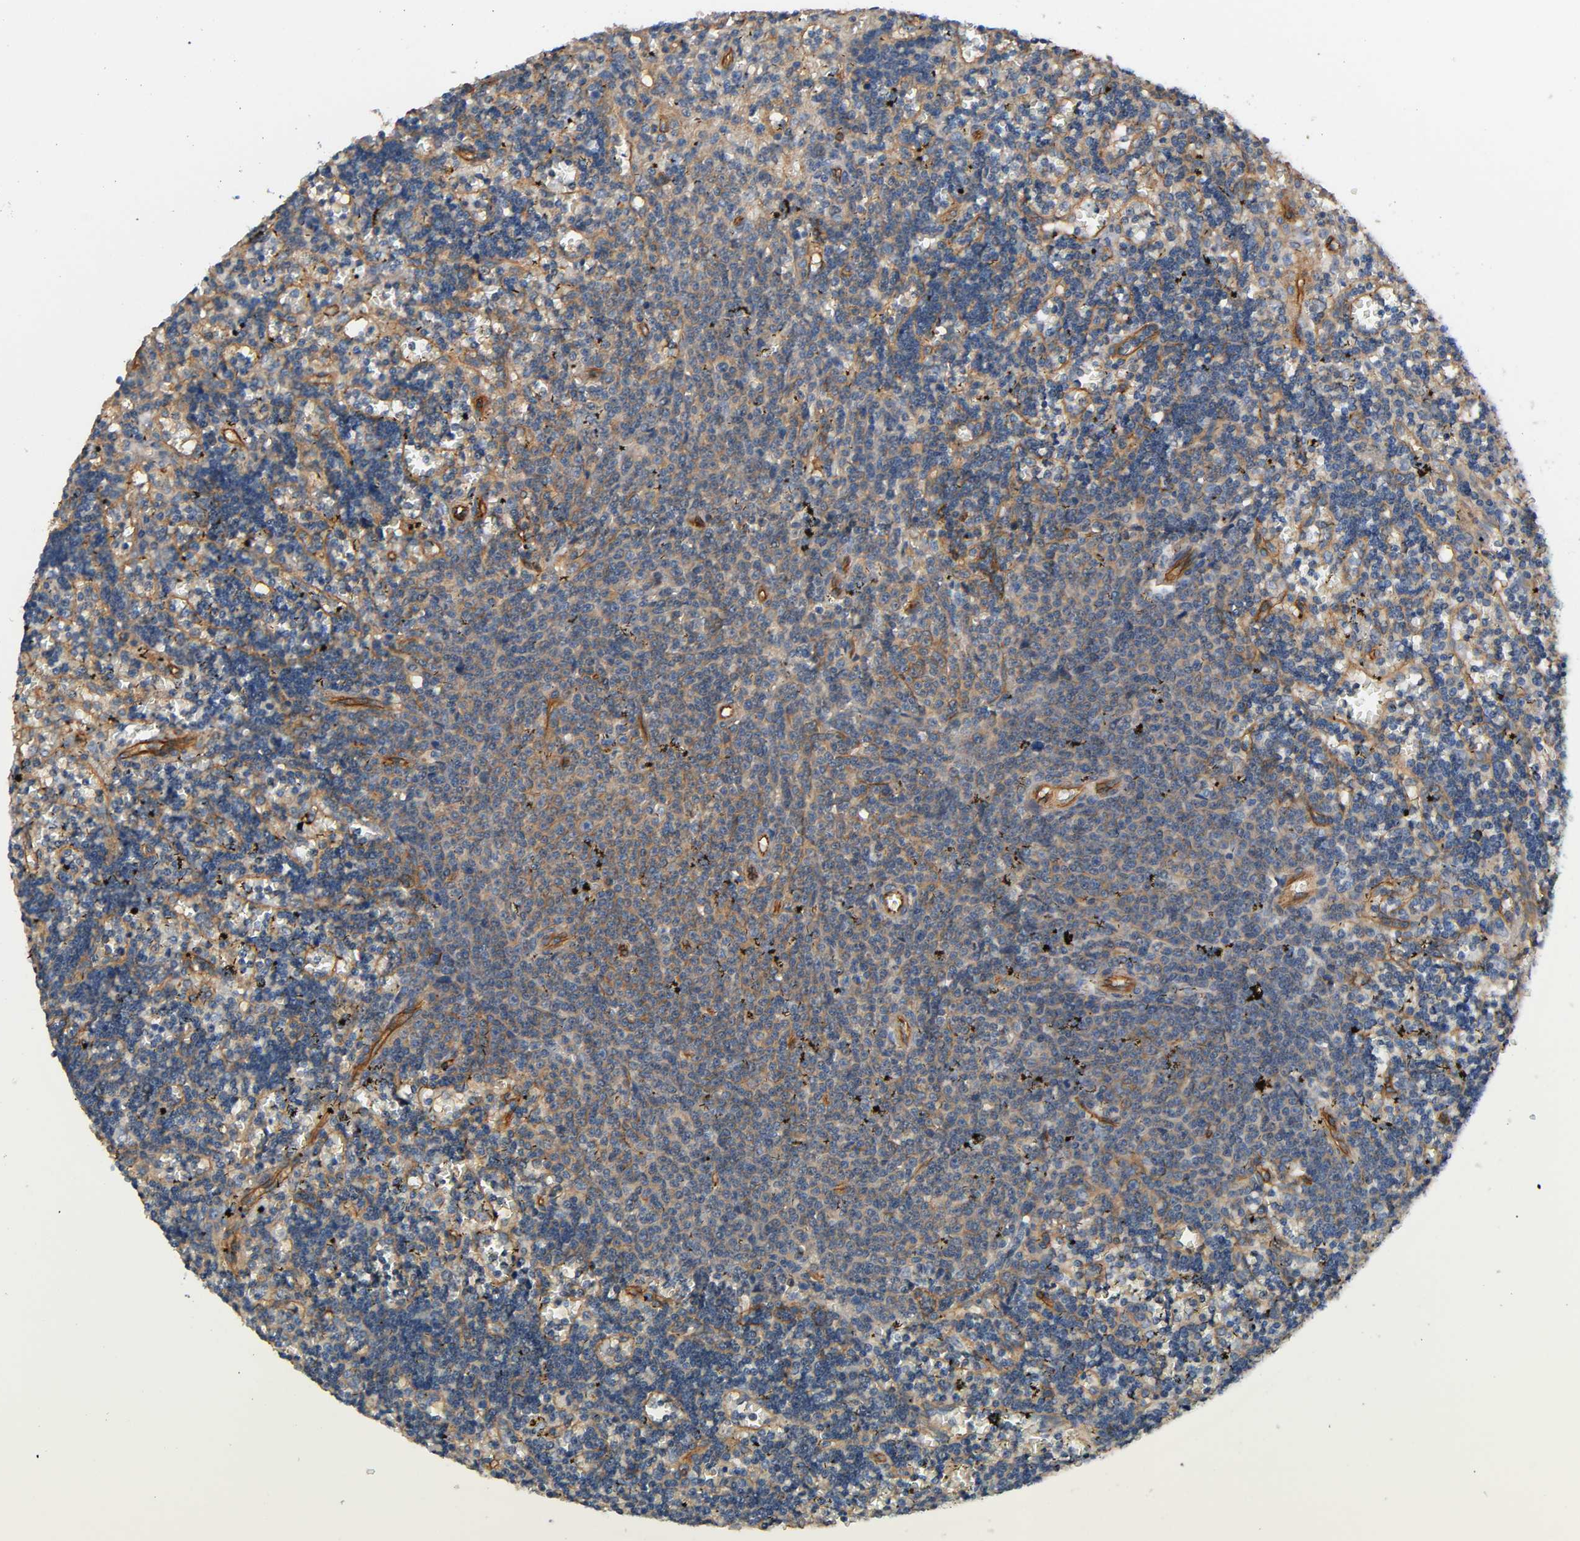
{"staining": {"intensity": "weak", "quantity": "25%-75%", "location": "cytoplasmic/membranous"}, "tissue": "lymphoma", "cell_type": "Tumor cells", "image_type": "cancer", "snomed": [{"axis": "morphology", "description": "Malignant lymphoma, non-Hodgkin's type, Low grade"}, {"axis": "topography", "description": "Spleen"}], "caption": "DAB (3,3'-diaminobenzidine) immunohistochemical staining of low-grade malignant lymphoma, non-Hodgkin's type shows weak cytoplasmic/membranous protein staining in approximately 25%-75% of tumor cells.", "gene": "MARS1", "patient": {"sex": "male", "age": 60}}